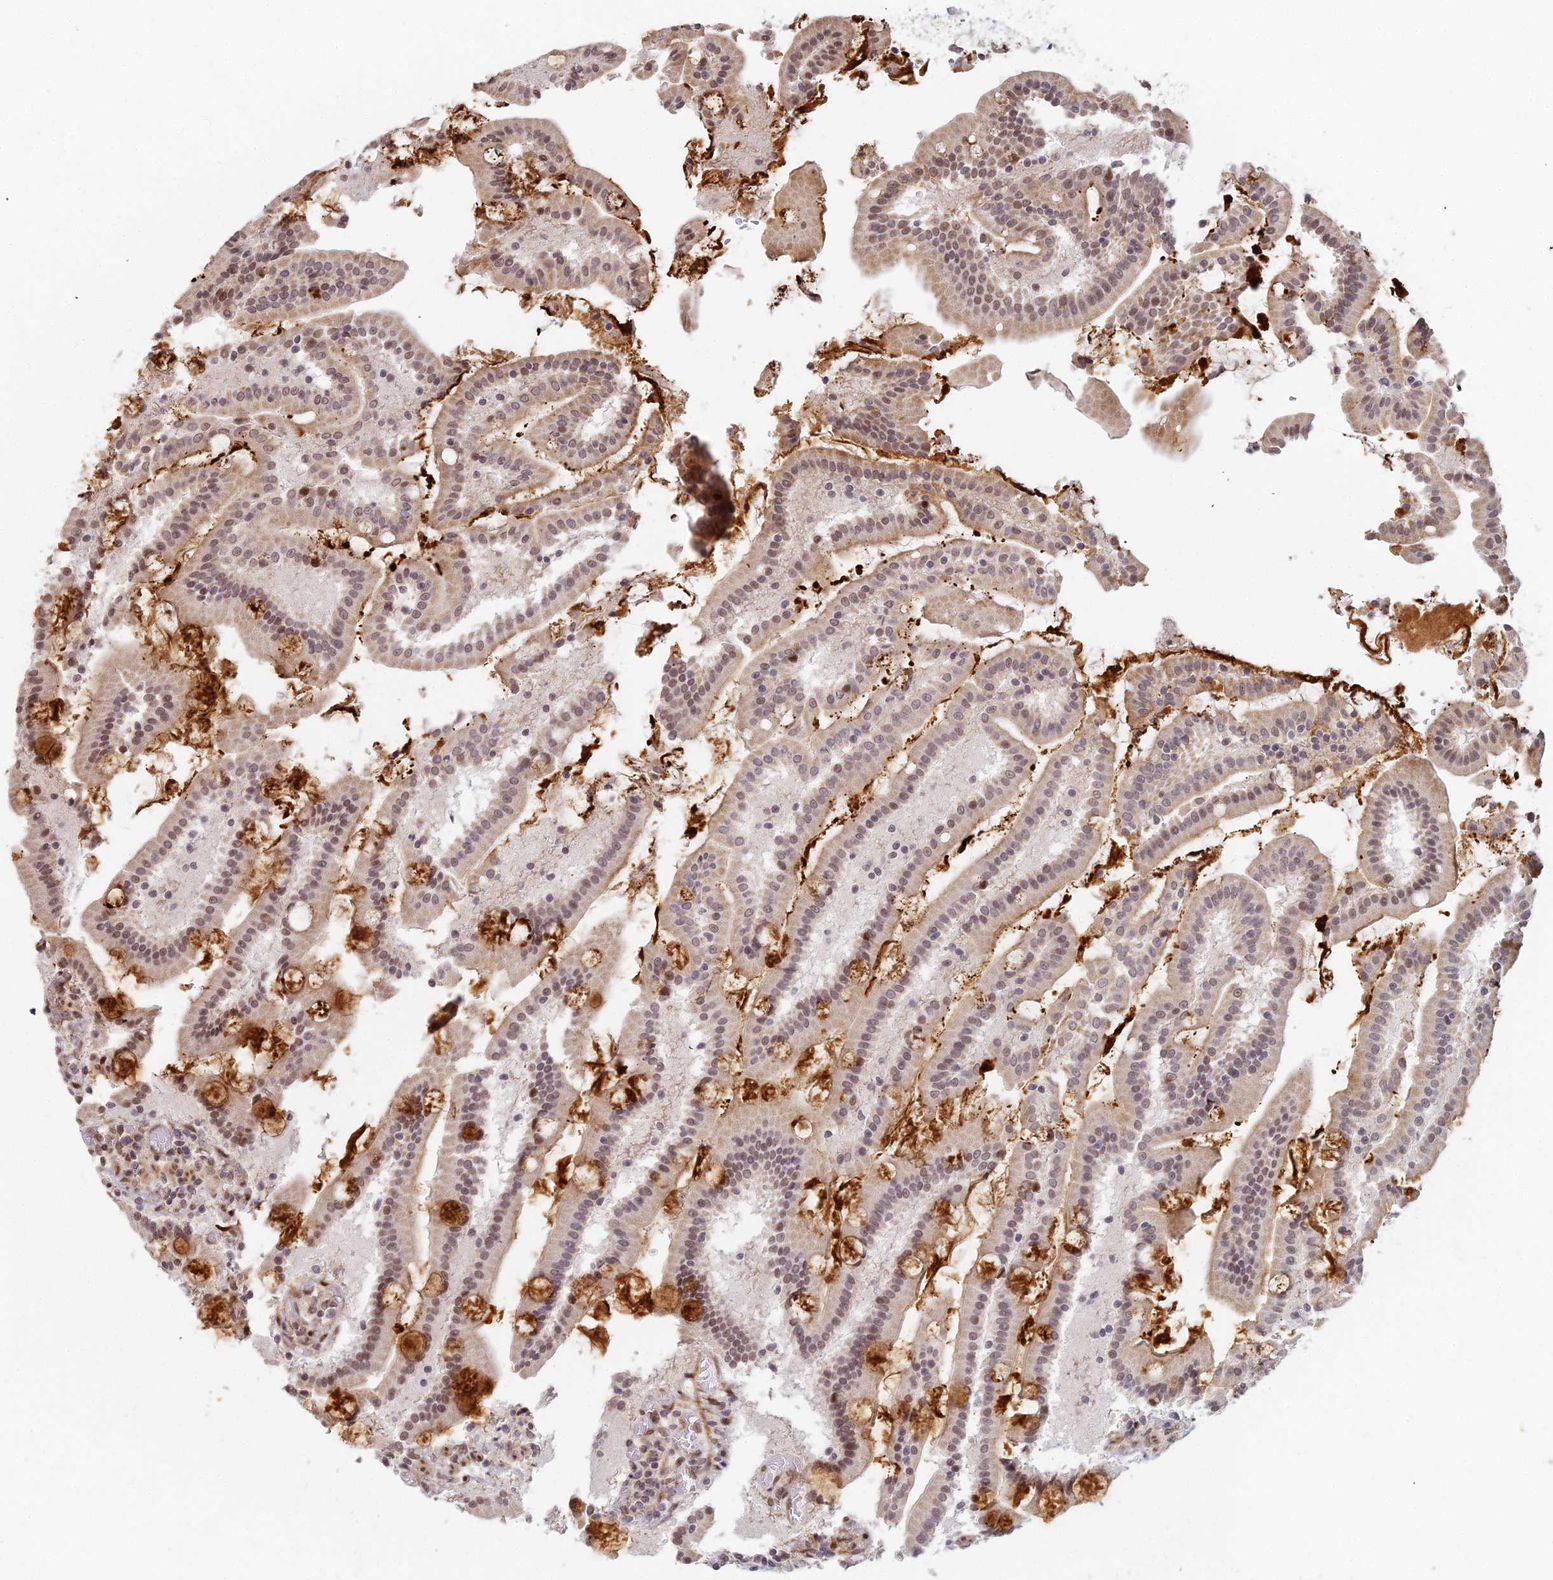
{"staining": {"intensity": "strong", "quantity": "<25%", "location": "cytoplasmic/membranous,nuclear"}, "tissue": "duodenum", "cell_type": "Glandular cells", "image_type": "normal", "snomed": [{"axis": "morphology", "description": "Normal tissue, NOS"}, {"axis": "topography", "description": "Duodenum"}], "caption": "This is a photomicrograph of IHC staining of unremarkable duodenum, which shows strong staining in the cytoplasmic/membranous,nuclear of glandular cells.", "gene": "ABCA2", "patient": {"sex": "male", "age": 55}}